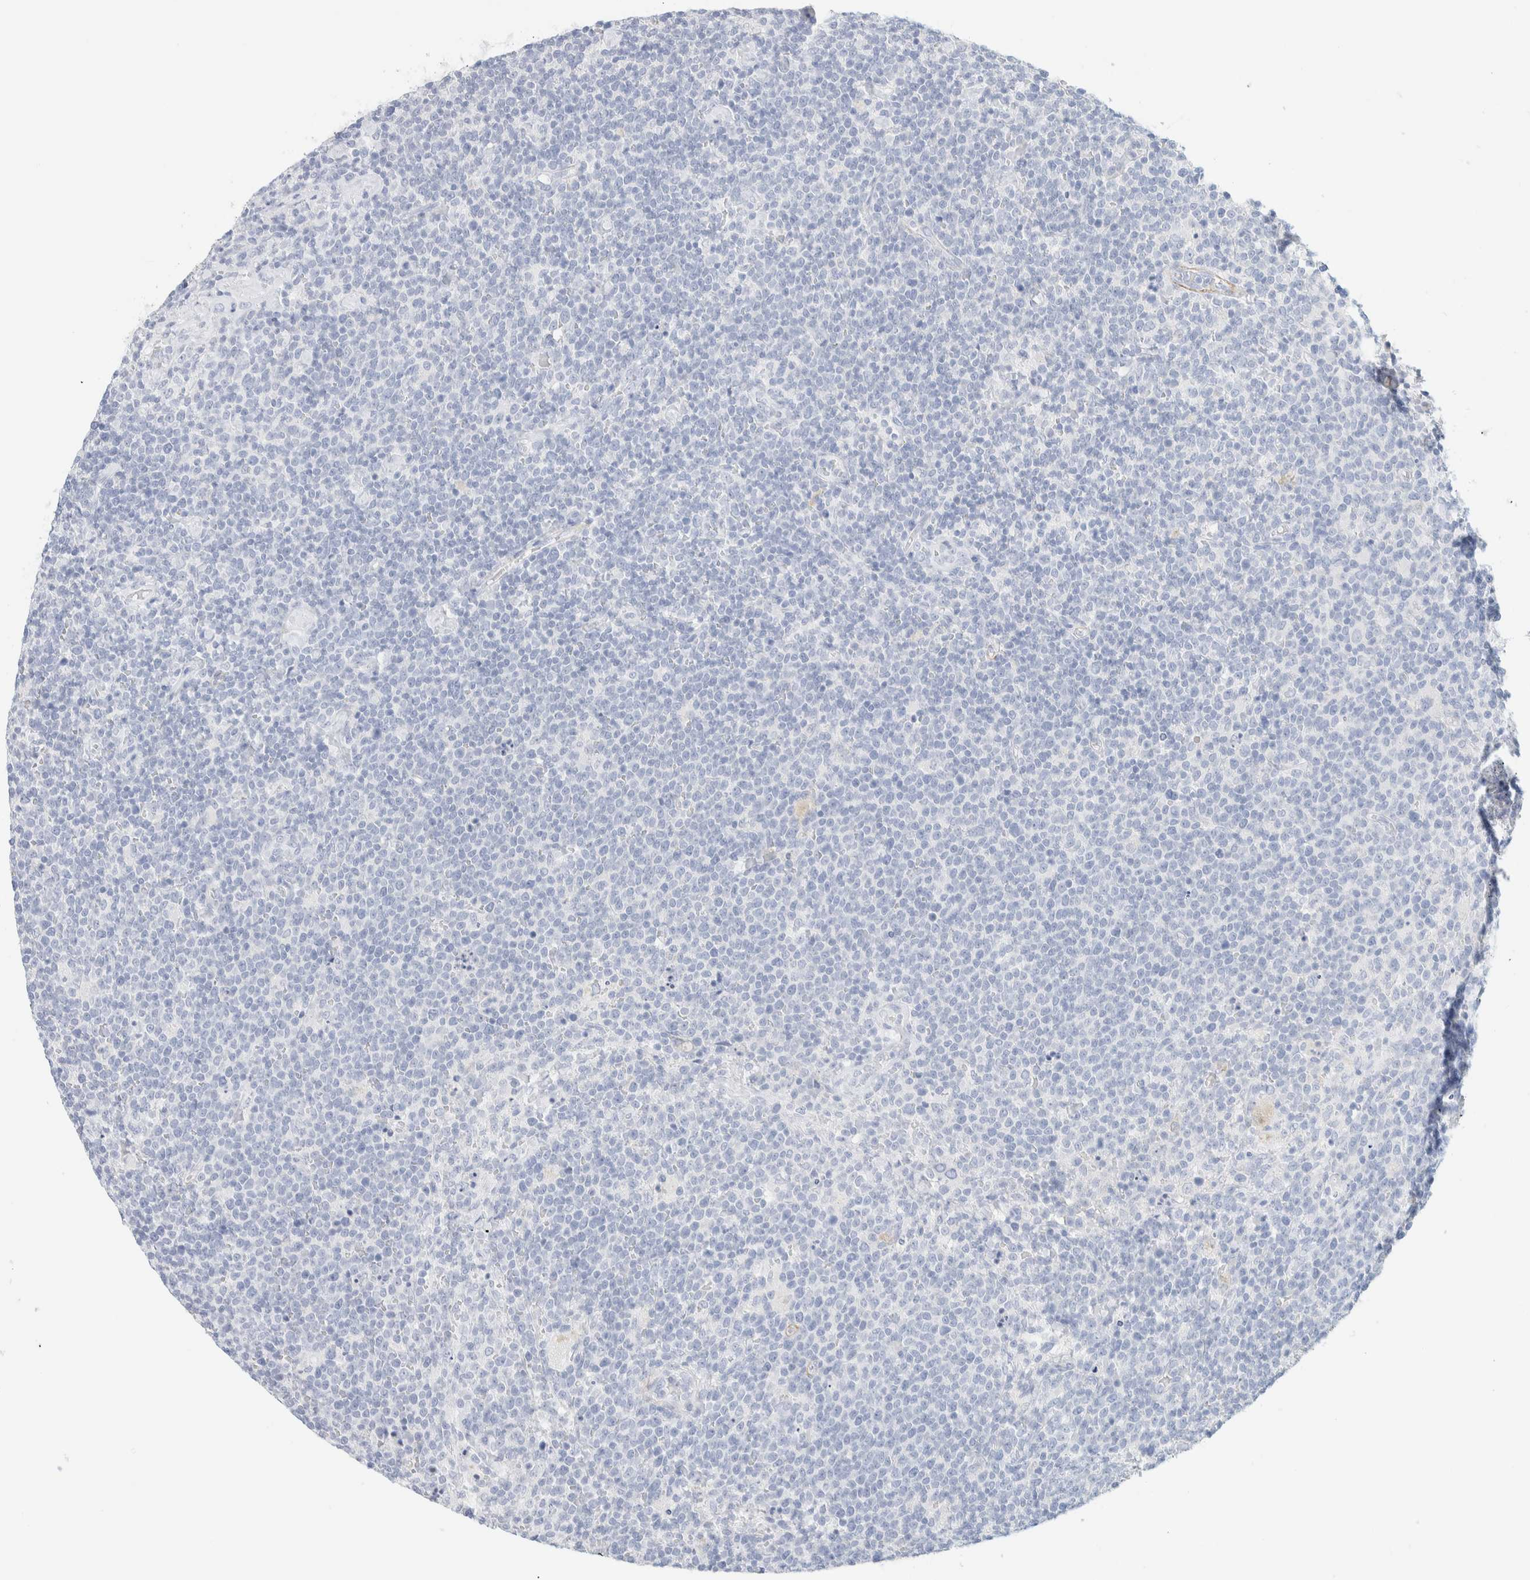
{"staining": {"intensity": "negative", "quantity": "none", "location": "none"}, "tissue": "lymphoma", "cell_type": "Tumor cells", "image_type": "cancer", "snomed": [{"axis": "morphology", "description": "Malignant lymphoma, non-Hodgkin's type, High grade"}, {"axis": "topography", "description": "Lymph node"}], "caption": "Immunohistochemistry photomicrograph of lymphoma stained for a protein (brown), which reveals no expression in tumor cells. (DAB IHC with hematoxylin counter stain).", "gene": "AFMID", "patient": {"sex": "male", "age": 61}}